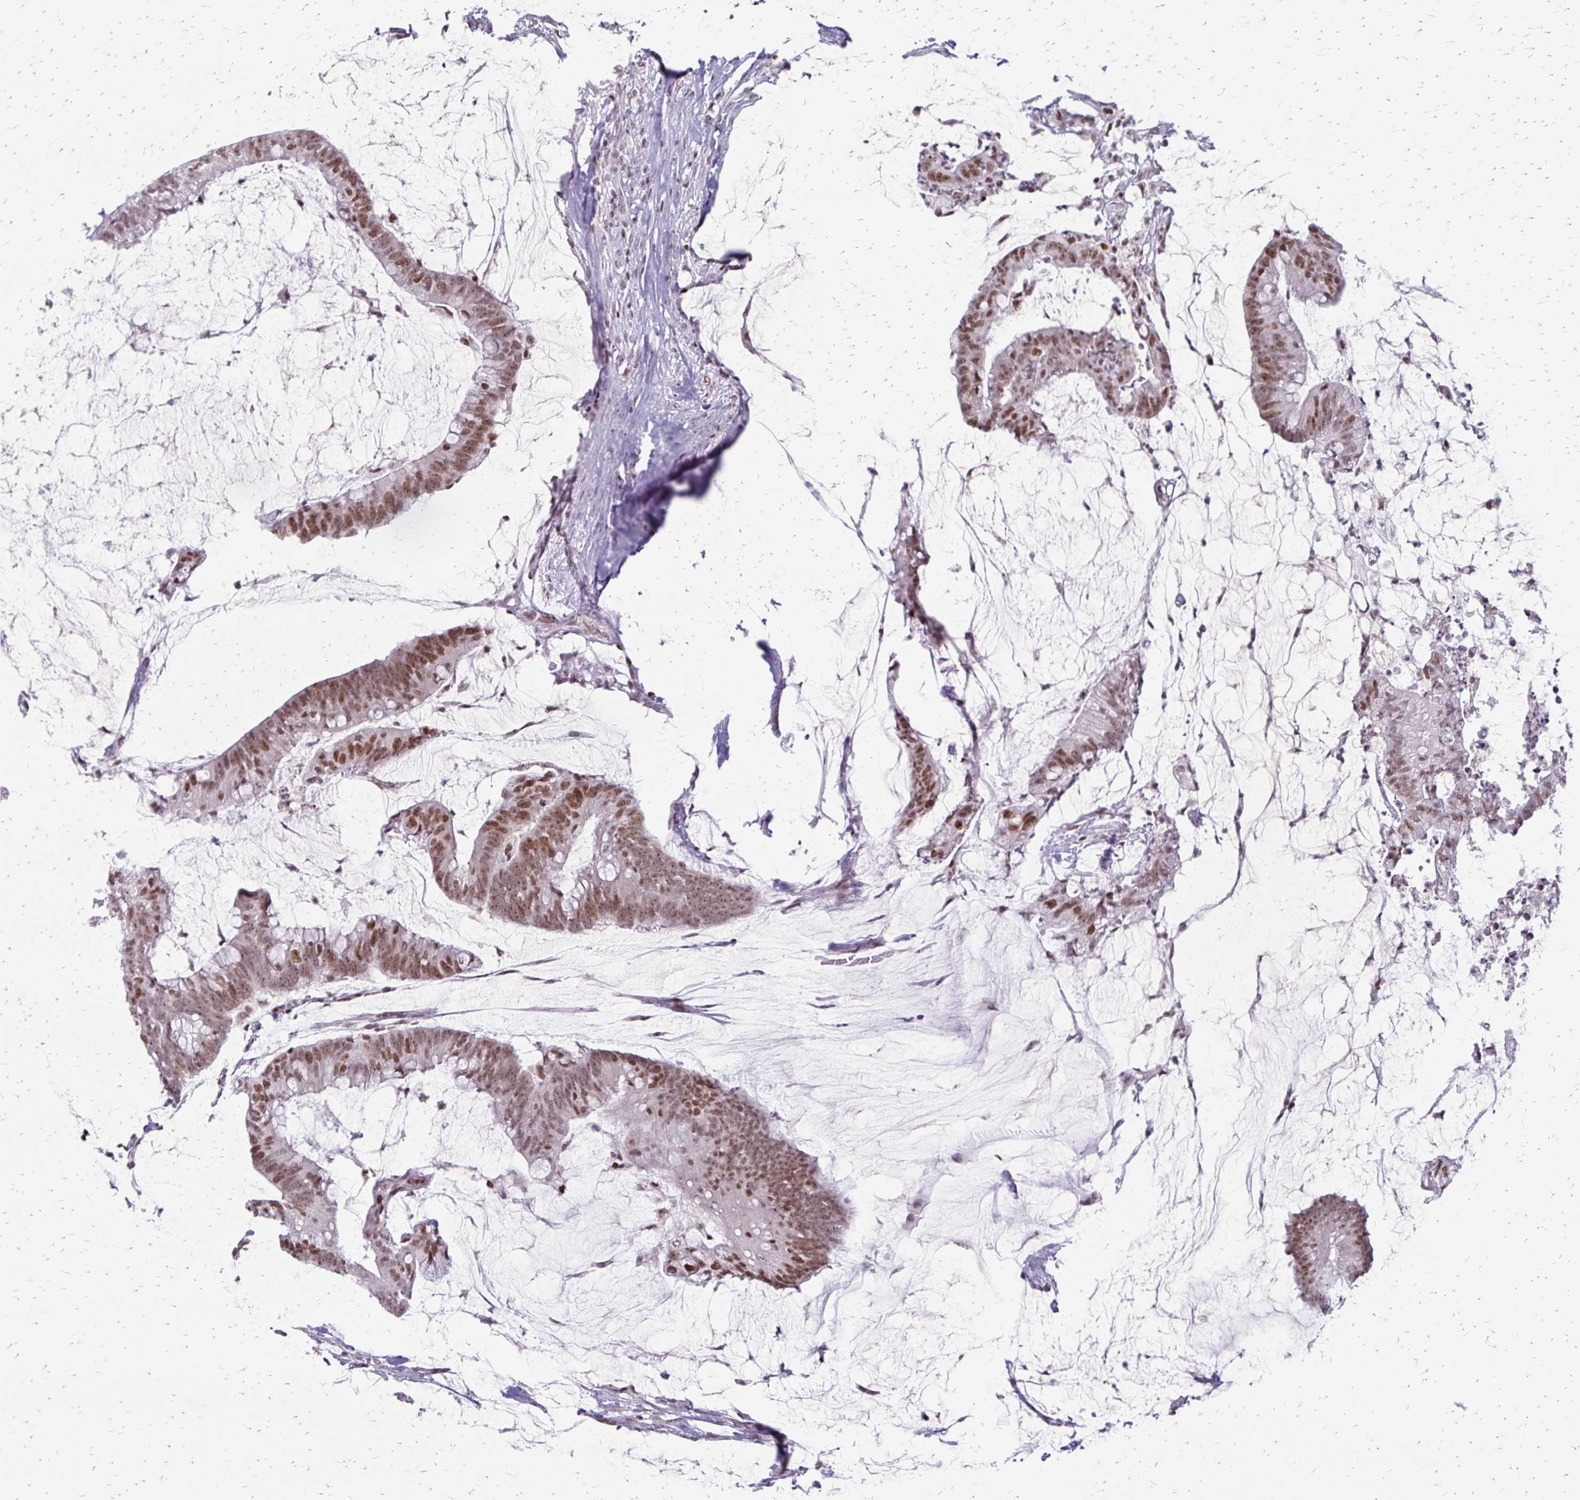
{"staining": {"intensity": "moderate", "quantity": ">75%", "location": "nuclear"}, "tissue": "colorectal cancer", "cell_type": "Tumor cells", "image_type": "cancer", "snomed": [{"axis": "morphology", "description": "Adenocarcinoma, NOS"}, {"axis": "topography", "description": "Colon"}], "caption": "This is a photomicrograph of immunohistochemistry (IHC) staining of colorectal cancer (adenocarcinoma), which shows moderate expression in the nuclear of tumor cells.", "gene": "EED", "patient": {"sex": "male", "age": 62}}